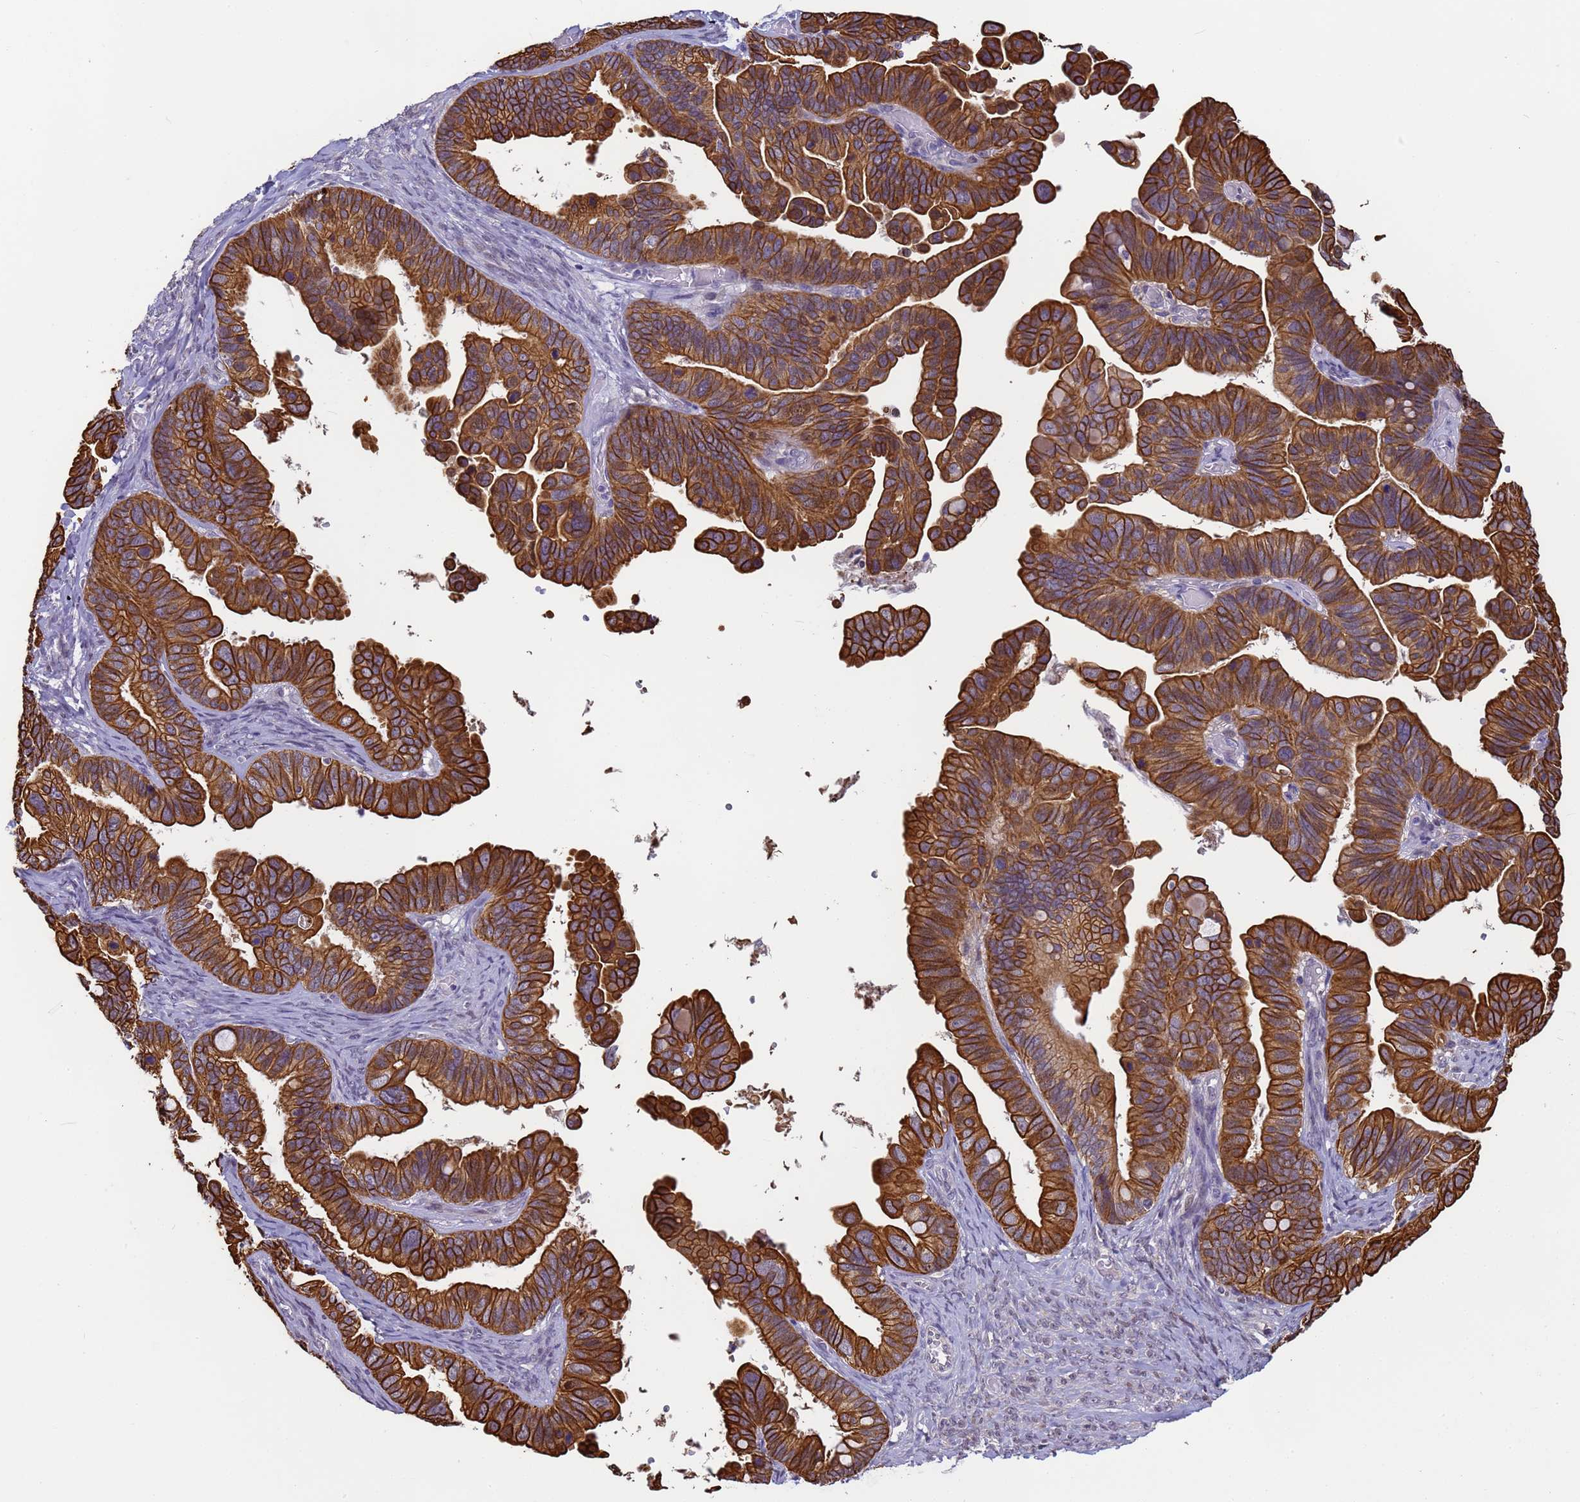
{"staining": {"intensity": "strong", "quantity": ">75%", "location": "cytoplasmic/membranous"}, "tissue": "ovarian cancer", "cell_type": "Tumor cells", "image_type": "cancer", "snomed": [{"axis": "morphology", "description": "Cystadenocarcinoma, serous, NOS"}, {"axis": "topography", "description": "Ovary"}], "caption": "IHC histopathology image of human serous cystadenocarcinoma (ovarian) stained for a protein (brown), which reveals high levels of strong cytoplasmic/membranous staining in about >75% of tumor cells.", "gene": "VWA3A", "patient": {"sex": "female", "age": 56}}